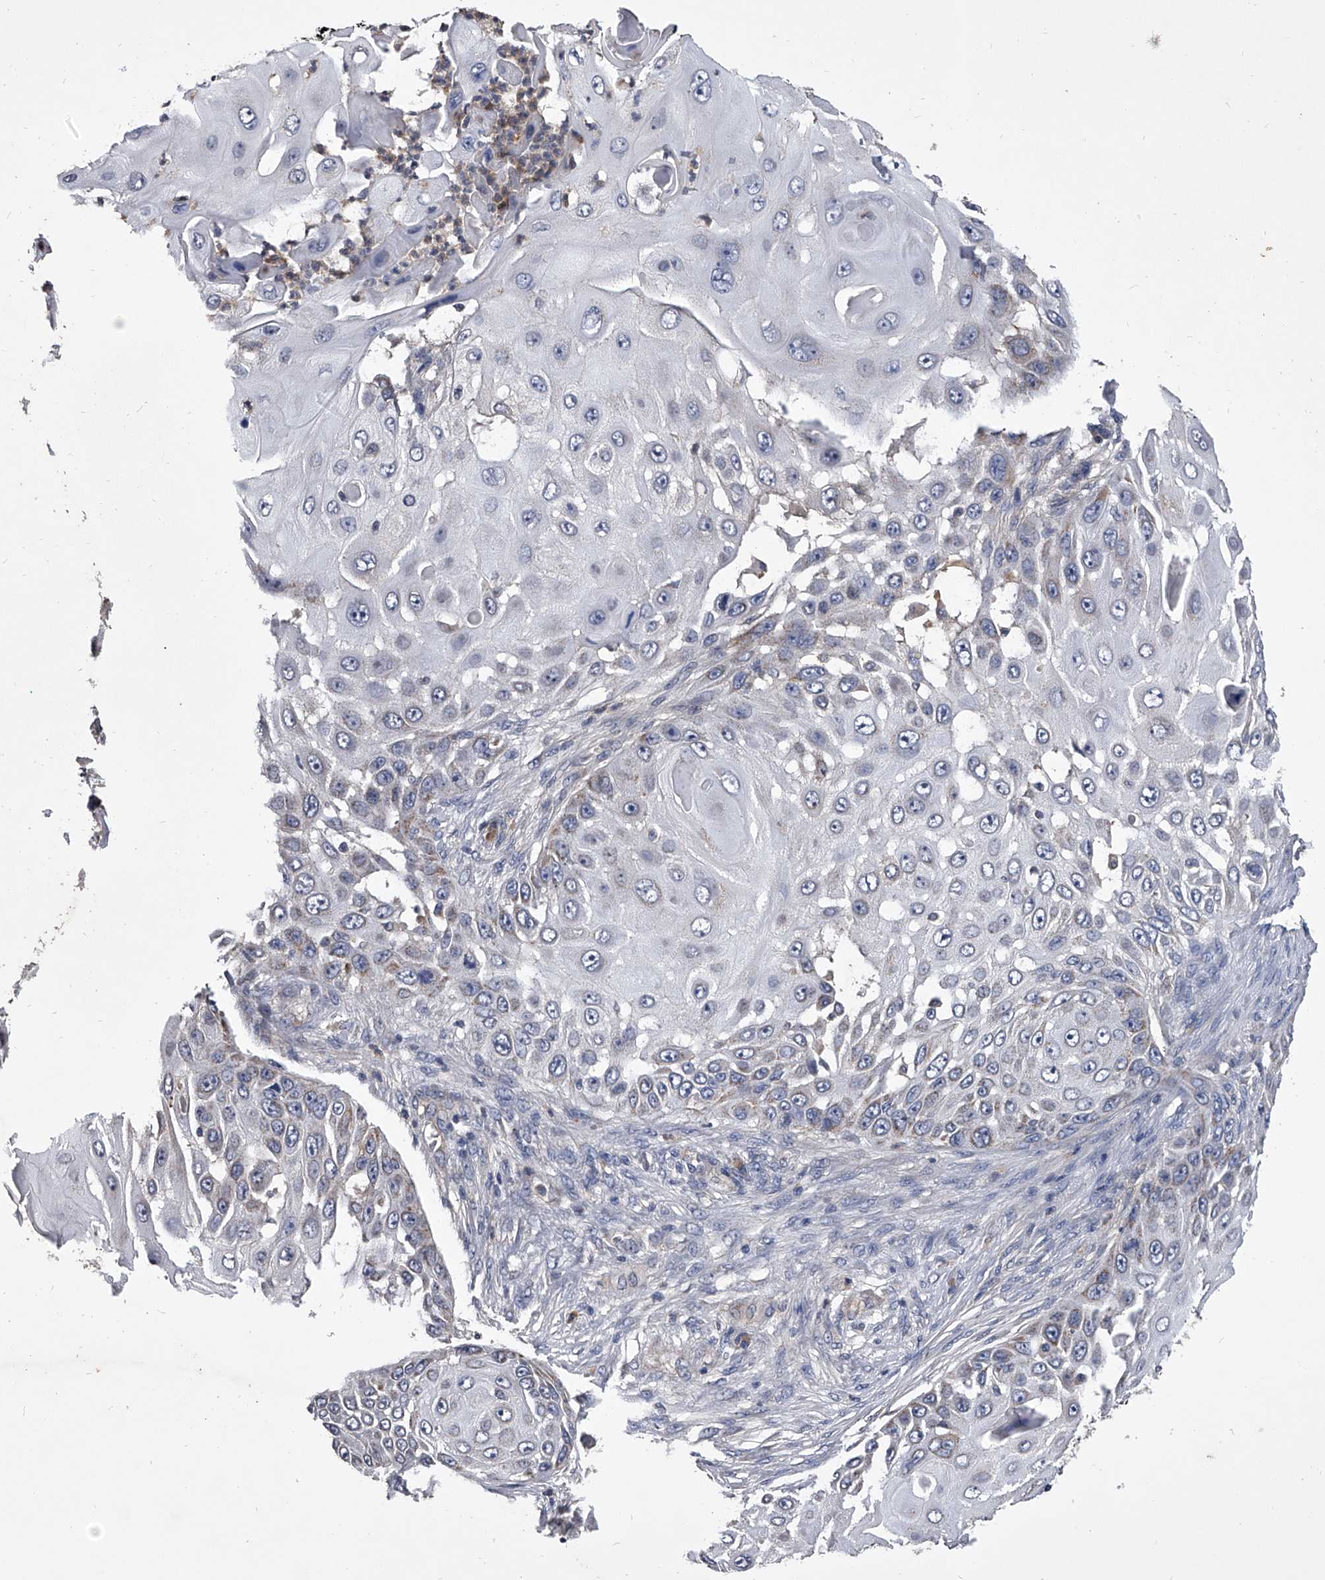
{"staining": {"intensity": "weak", "quantity": "<25%", "location": "cytoplasmic/membranous"}, "tissue": "skin cancer", "cell_type": "Tumor cells", "image_type": "cancer", "snomed": [{"axis": "morphology", "description": "Squamous cell carcinoma, NOS"}, {"axis": "topography", "description": "Skin"}], "caption": "Immunohistochemistry (IHC) image of human skin cancer stained for a protein (brown), which shows no staining in tumor cells.", "gene": "NRP1", "patient": {"sex": "female", "age": 44}}